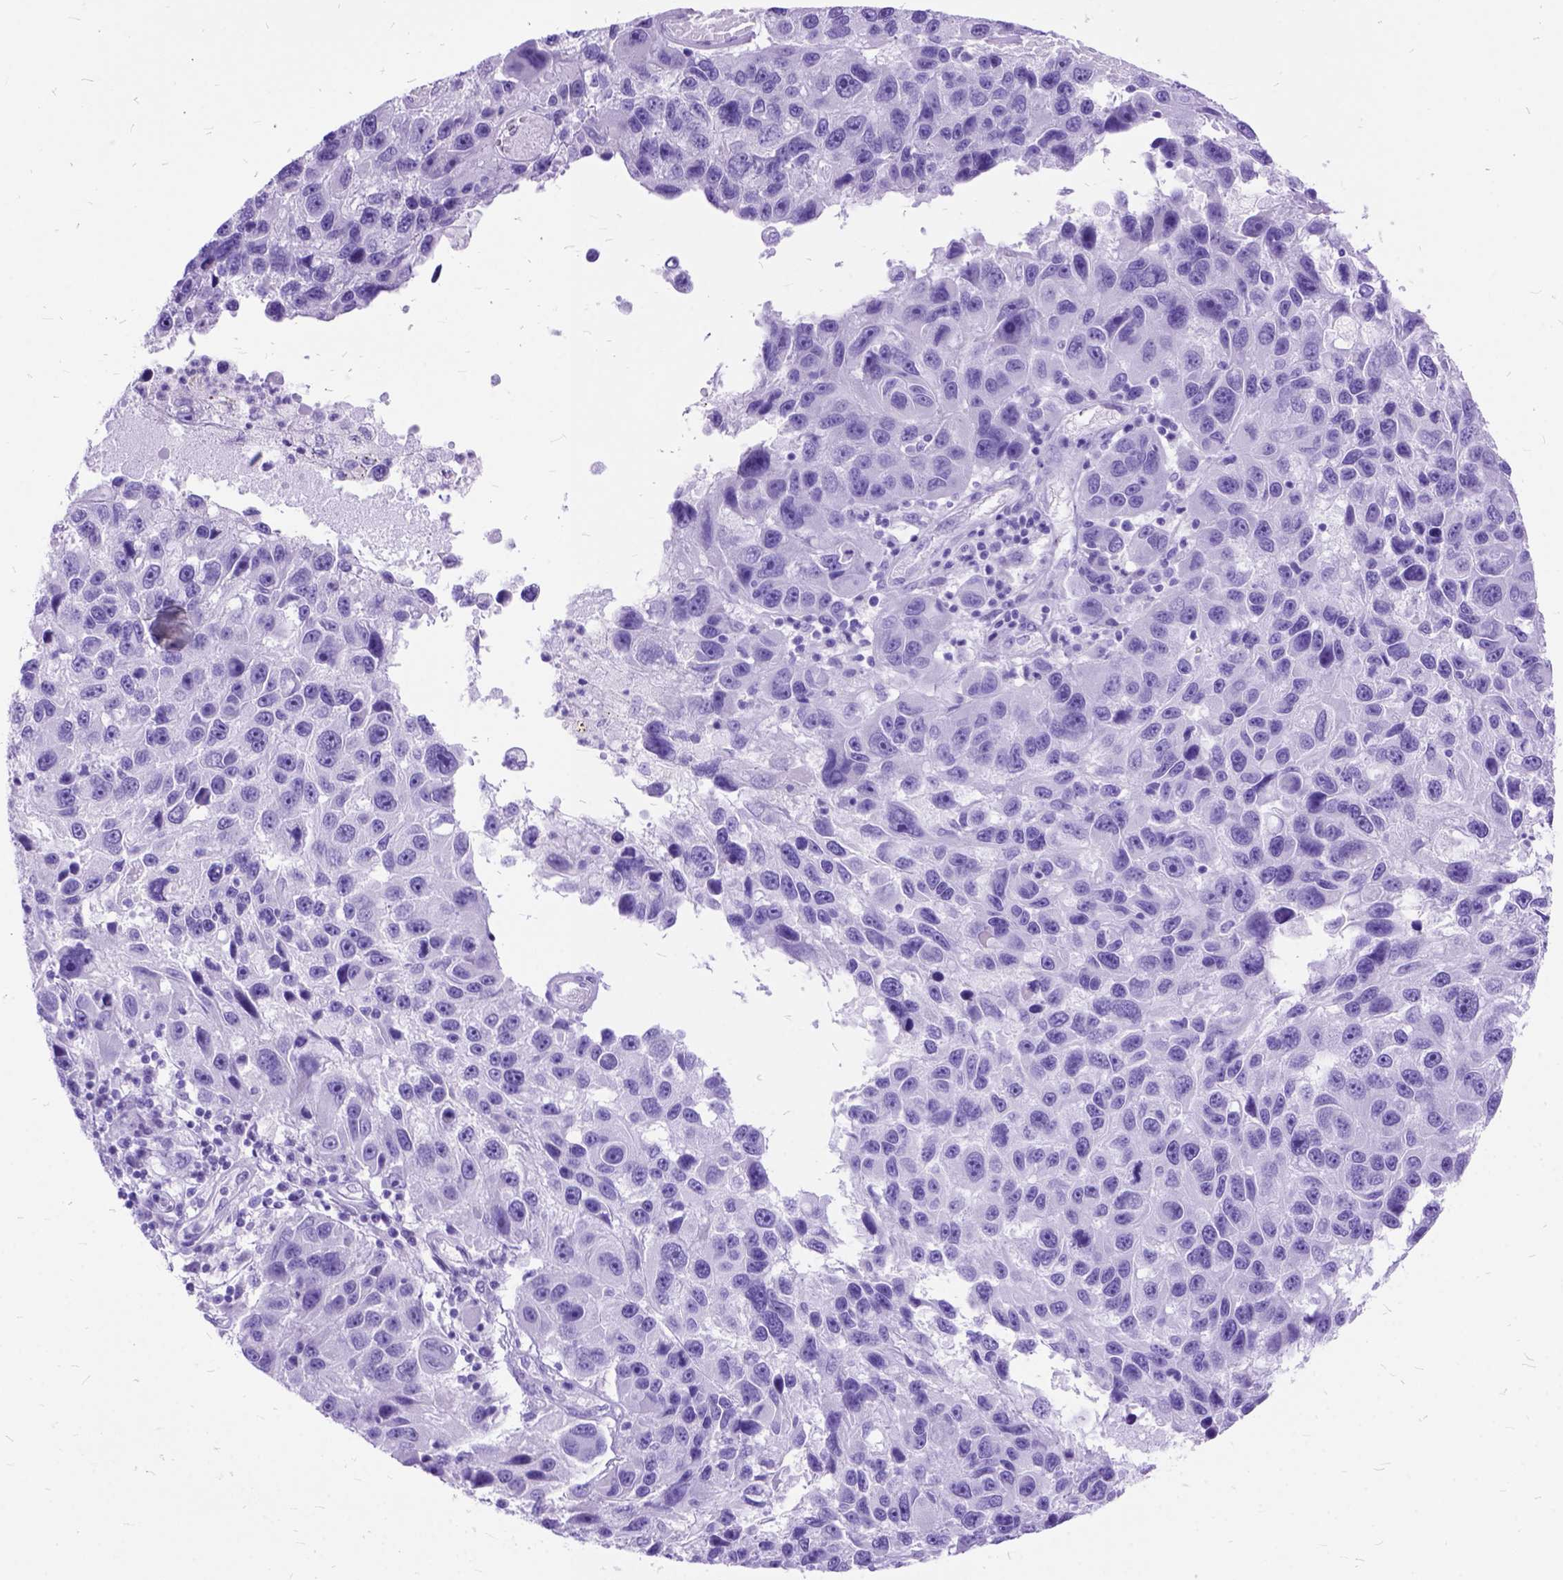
{"staining": {"intensity": "negative", "quantity": "none", "location": "none"}, "tissue": "melanoma", "cell_type": "Tumor cells", "image_type": "cancer", "snomed": [{"axis": "morphology", "description": "Malignant melanoma, NOS"}, {"axis": "topography", "description": "Skin"}], "caption": "This is an IHC histopathology image of malignant melanoma. There is no positivity in tumor cells.", "gene": "DNAH2", "patient": {"sex": "male", "age": 53}}